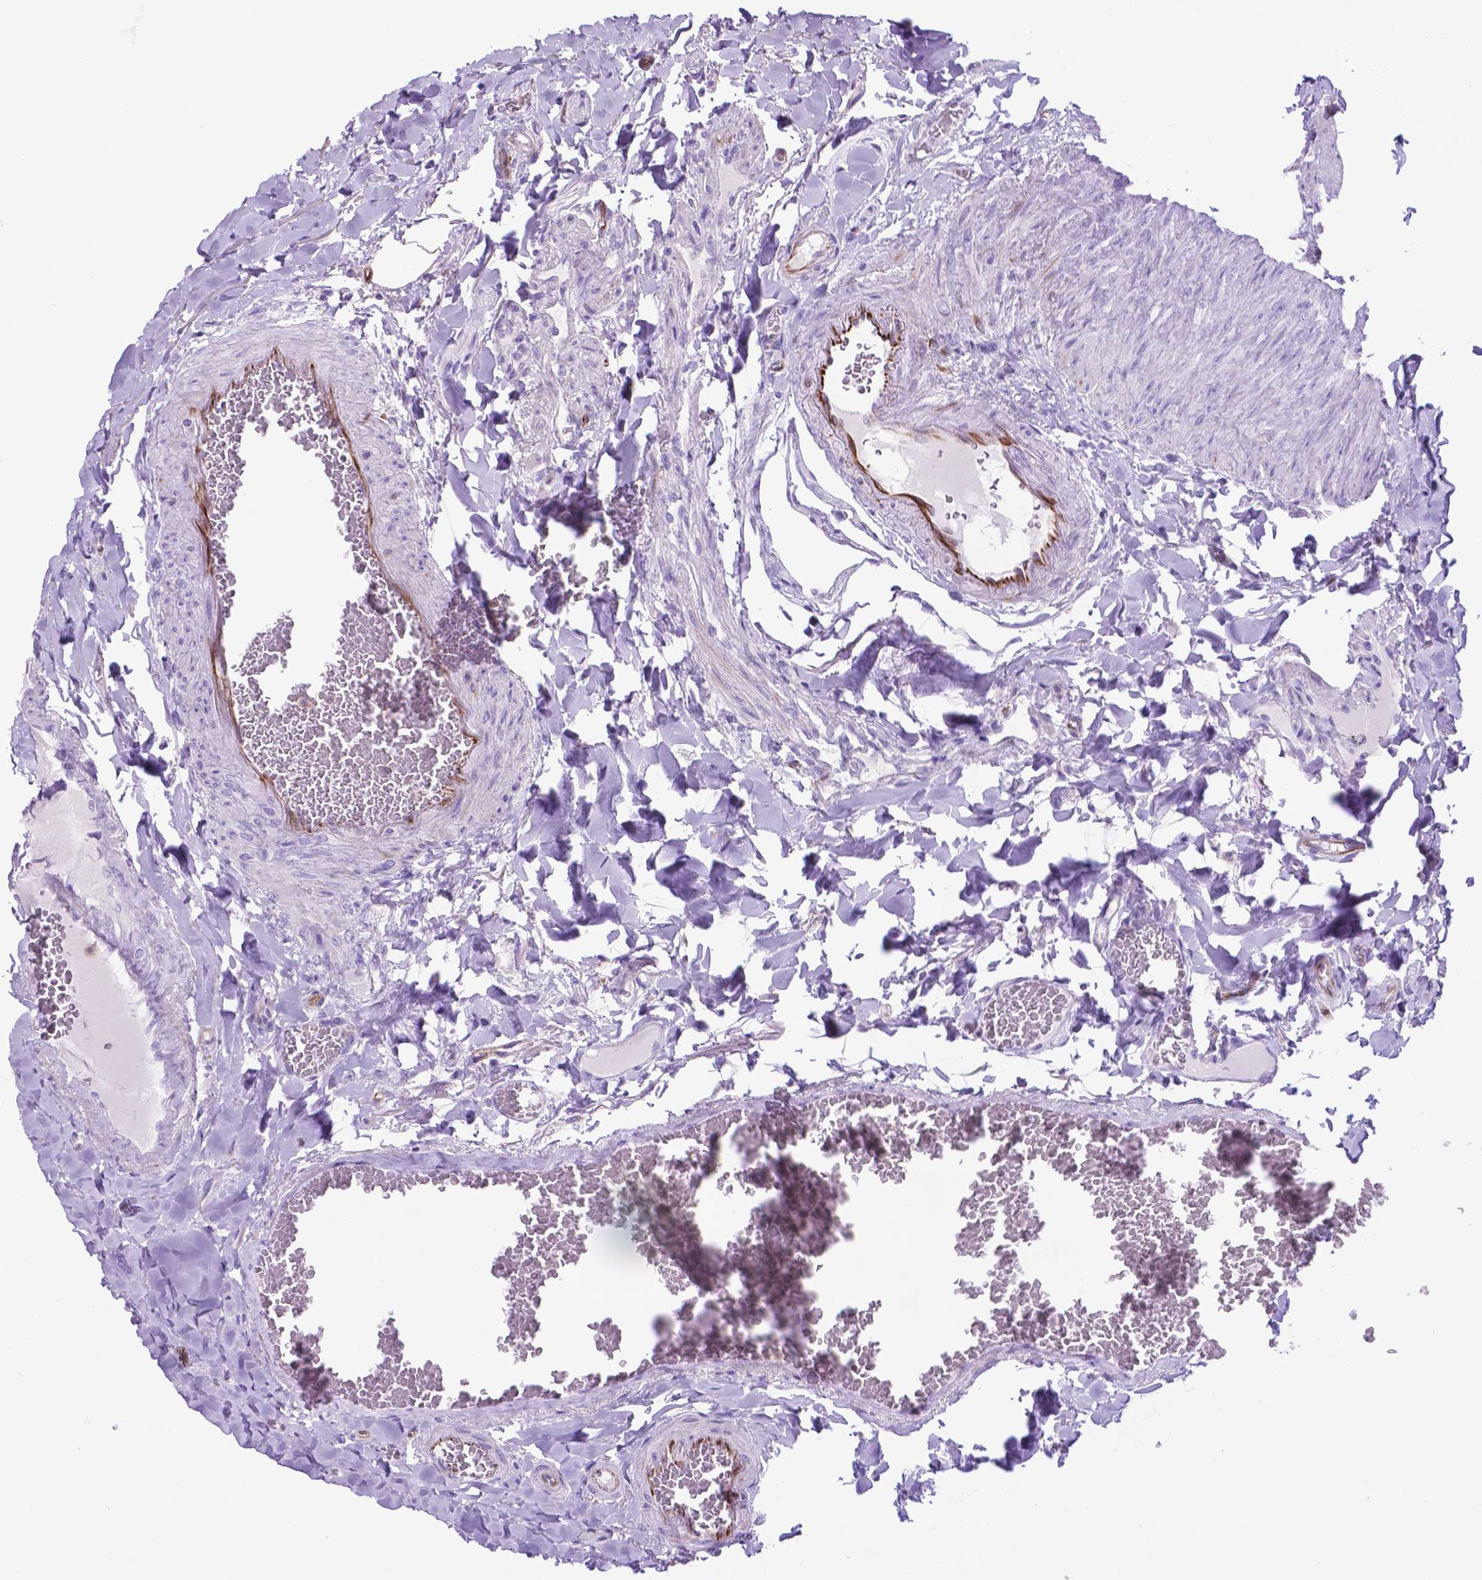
{"staining": {"intensity": "strong", "quantity": "<25%", "location": "cytoplasmic/membranous"}, "tissue": "duodenum", "cell_type": "Glandular cells", "image_type": "normal", "snomed": [{"axis": "morphology", "description": "Normal tissue, NOS"}, {"axis": "topography", "description": "Duodenum"}], "caption": "Immunohistochemical staining of benign duodenum shows <25% levels of strong cytoplasmic/membranous protein staining in approximately <25% of glandular cells.", "gene": "LZTR1", "patient": {"sex": "female", "age": 62}}